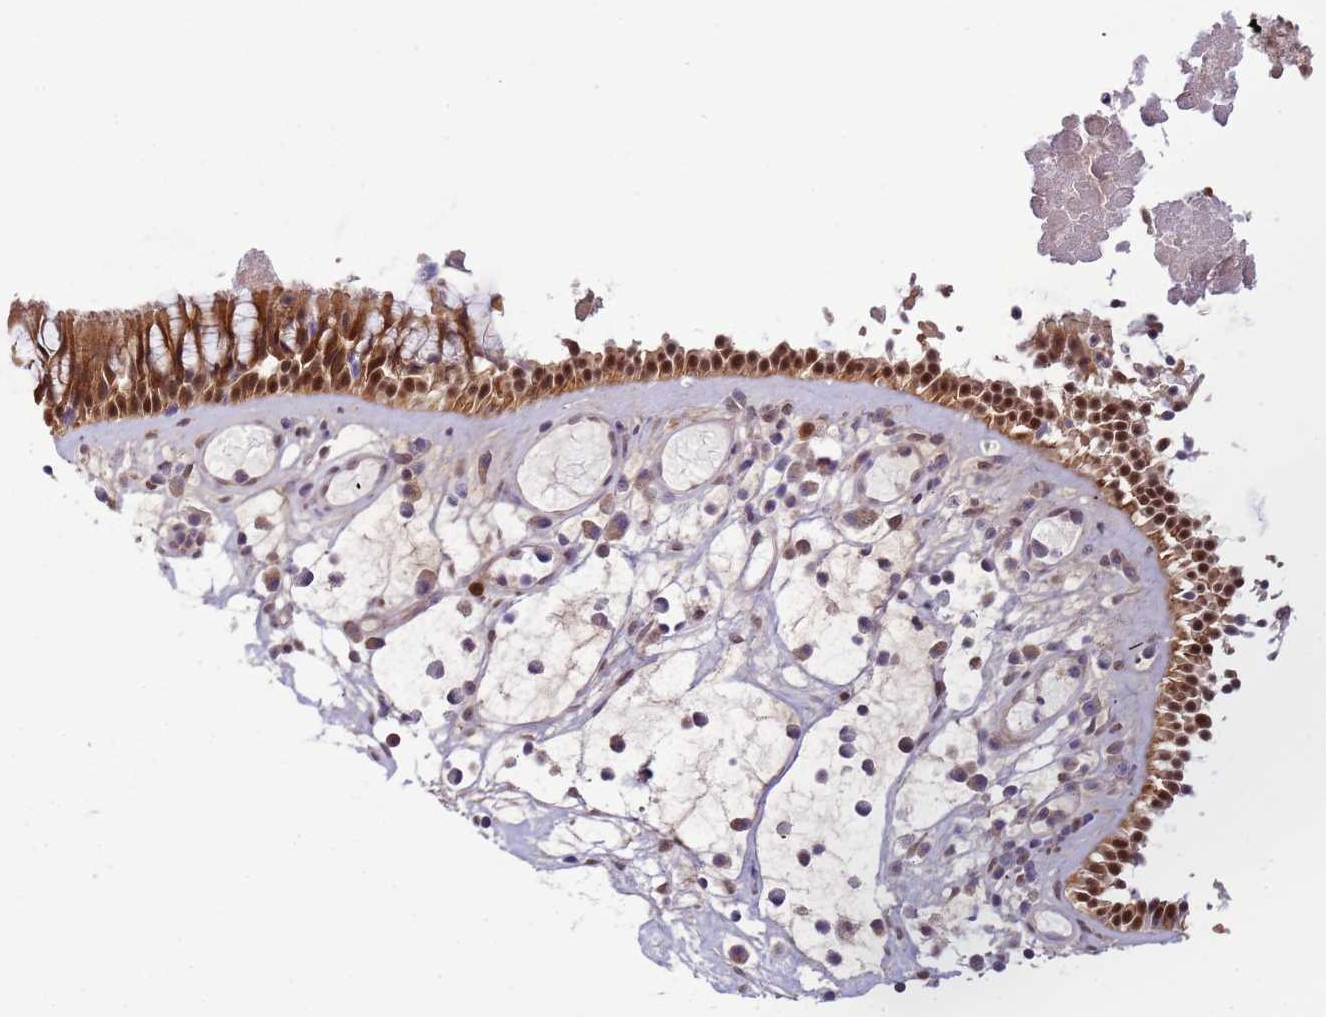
{"staining": {"intensity": "strong", "quantity": ">75%", "location": "cytoplasmic/membranous,nuclear"}, "tissue": "nasopharynx", "cell_type": "Respiratory epithelial cells", "image_type": "normal", "snomed": [{"axis": "morphology", "description": "Normal tissue, NOS"}, {"axis": "morphology", "description": "Inflammation, NOS"}, {"axis": "morphology", "description": "Malignant melanoma, Metastatic site"}, {"axis": "topography", "description": "Nasopharynx"}], "caption": "A high-resolution histopathology image shows immunohistochemistry staining of normal nasopharynx, which reveals strong cytoplasmic/membranous,nuclear positivity in approximately >75% of respiratory epithelial cells. (Brightfield microscopy of DAB IHC at high magnification).", "gene": "ZBTB5", "patient": {"sex": "male", "age": 70}}